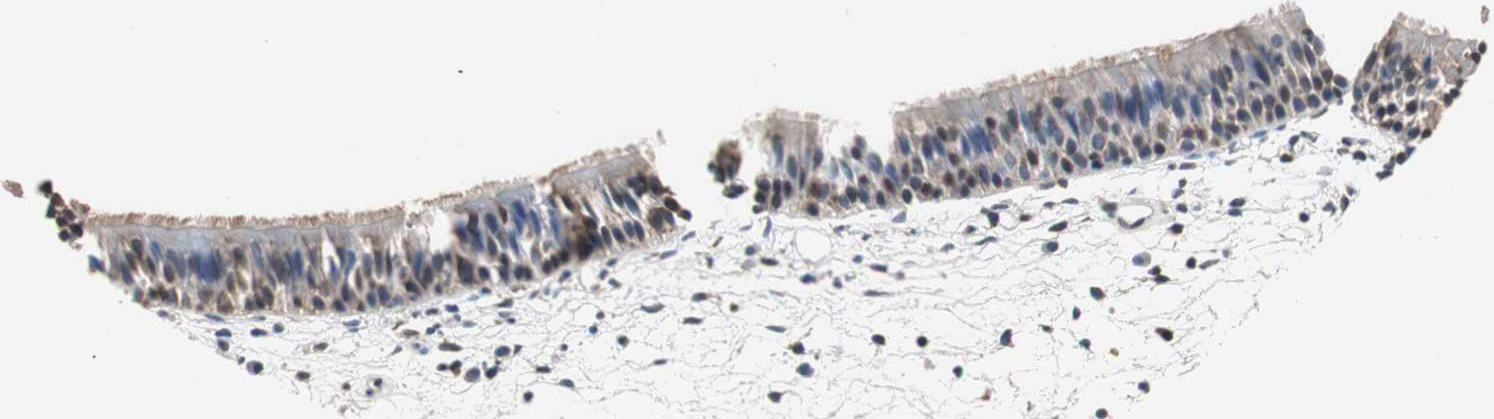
{"staining": {"intensity": "weak", "quantity": "25%-75%", "location": "cytoplasmic/membranous"}, "tissue": "nasopharynx", "cell_type": "Respiratory epithelial cells", "image_type": "normal", "snomed": [{"axis": "morphology", "description": "Normal tissue, NOS"}, {"axis": "topography", "description": "Nasopharynx"}], "caption": "High-magnification brightfield microscopy of normal nasopharynx stained with DAB (3,3'-diaminobenzidine) (brown) and counterstained with hematoxylin (blue). respiratory epithelial cells exhibit weak cytoplasmic/membranous positivity is appreciated in about25%-75% of cells.", "gene": "ZSCAN22", "patient": {"sex": "female", "age": 54}}